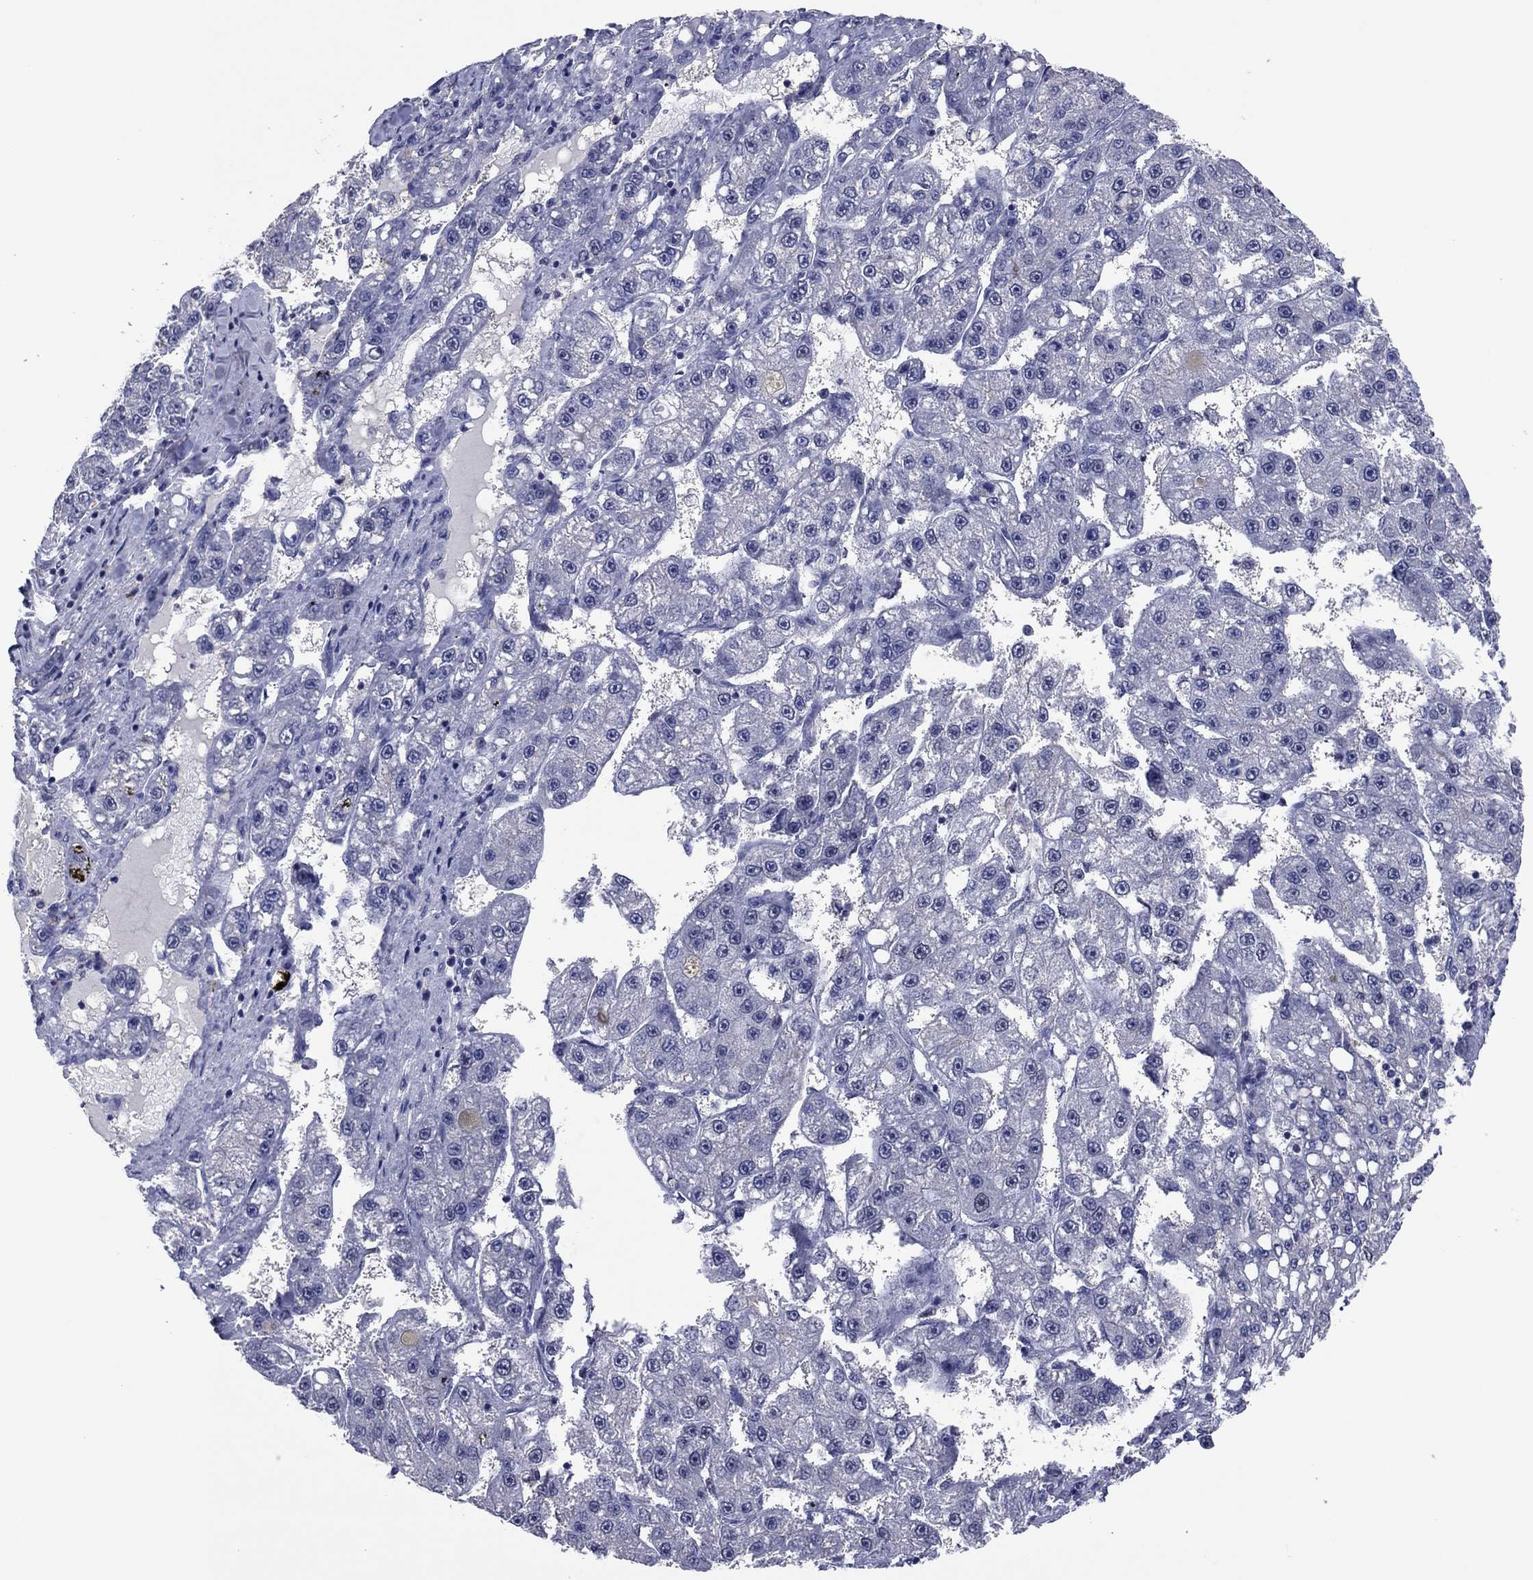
{"staining": {"intensity": "negative", "quantity": "none", "location": "none"}, "tissue": "liver cancer", "cell_type": "Tumor cells", "image_type": "cancer", "snomed": [{"axis": "morphology", "description": "Carcinoma, Hepatocellular, NOS"}, {"axis": "topography", "description": "Liver"}], "caption": "Immunohistochemistry of liver cancer (hepatocellular carcinoma) demonstrates no positivity in tumor cells.", "gene": "TYMS", "patient": {"sex": "female", "age": 65}}